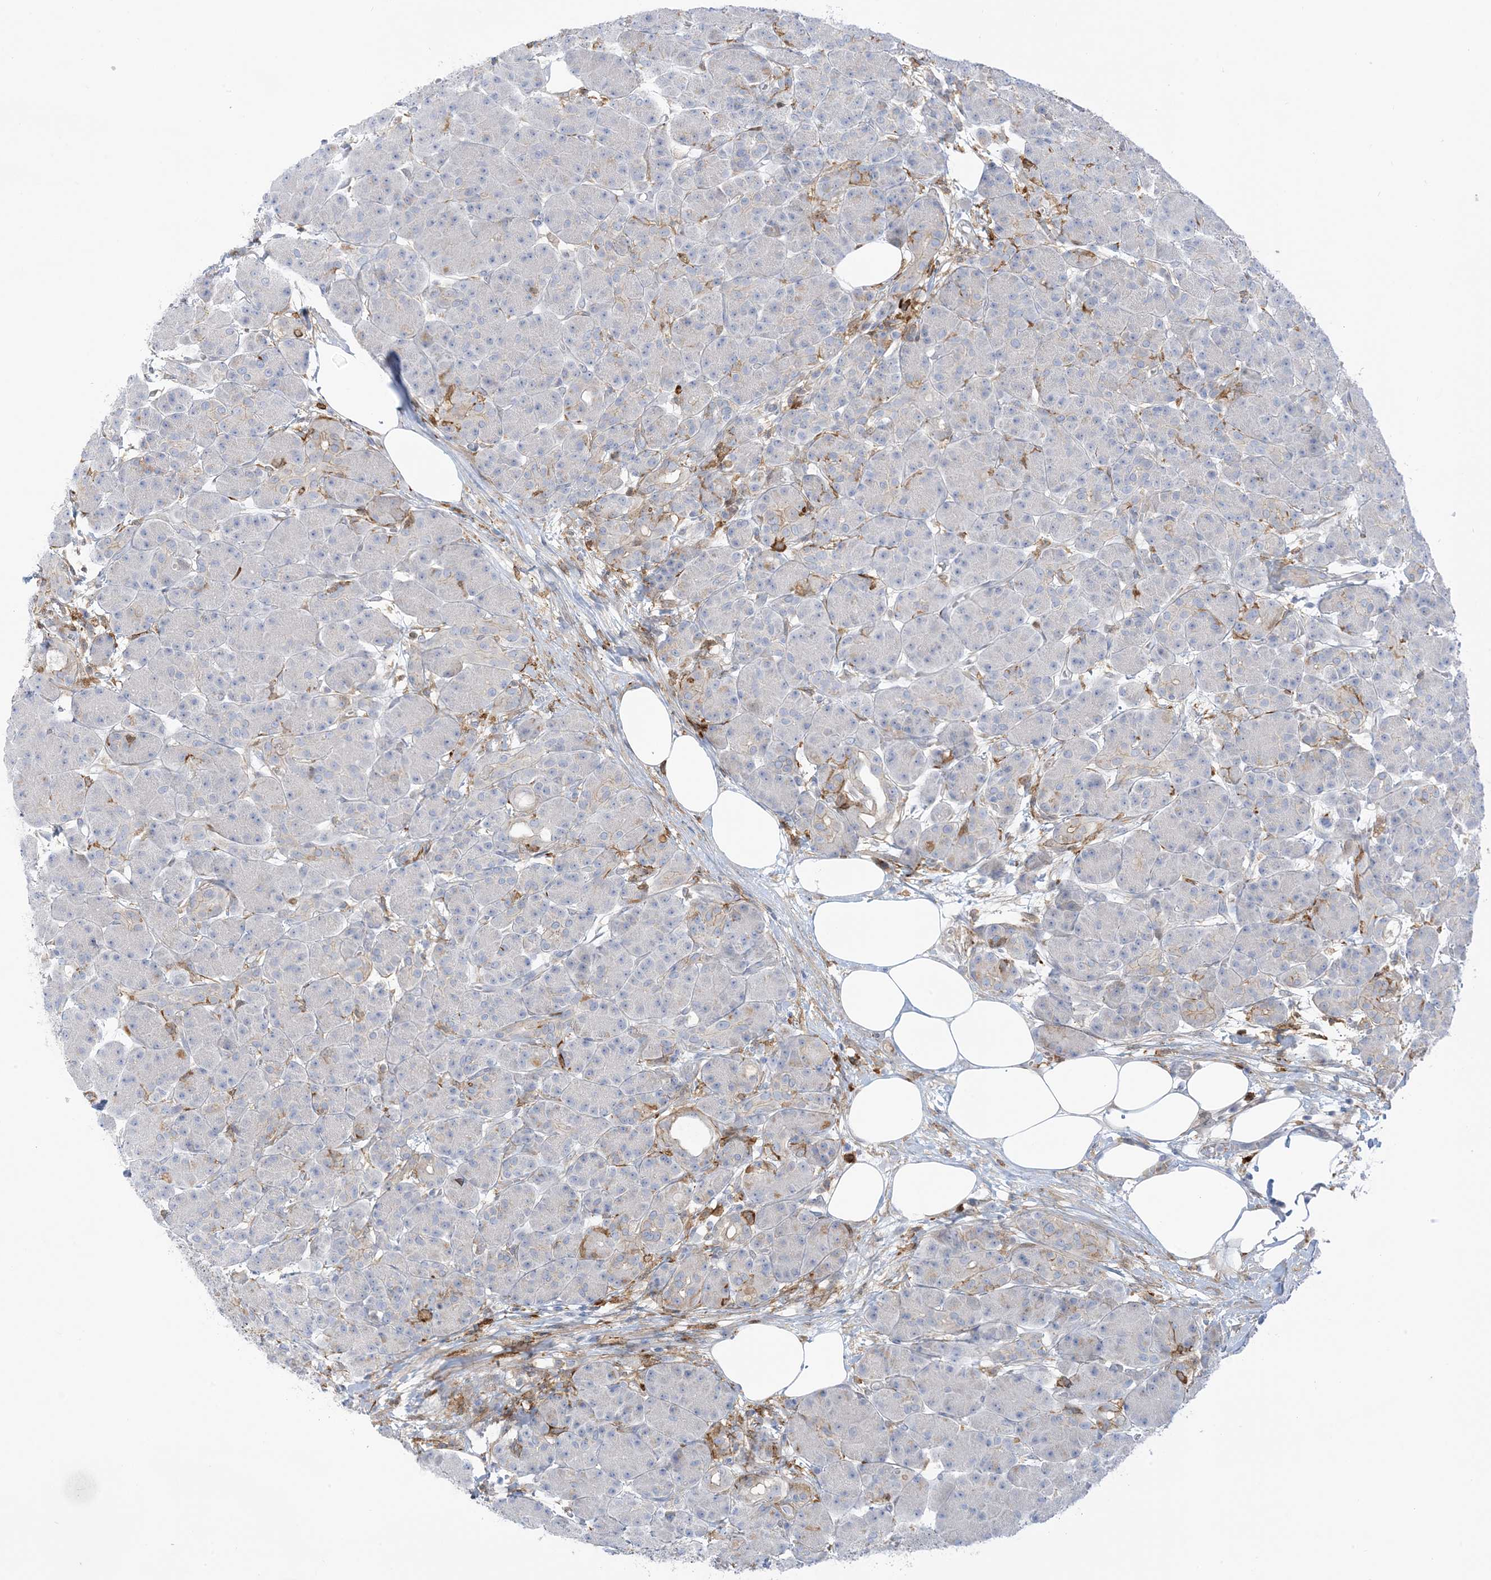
{"staining": {"intensity": "negative", "quantity": "none", "location": "none"}, "tissue": "pancreas", "cell_type": "Exocrine glandular cells", "image_type": "normal", "snomed": [{"axis": "morphology", "description": "Normal tissue, NOS"}, {"axis": "topography", "description": "Pancreas"}], "caption": "Normal pancreas was stained to show a protein in brown. There is no significant staining in exocrine glandular cells.", "gene": "ICMT", "patient": {"sex": "male", "age": 63}}